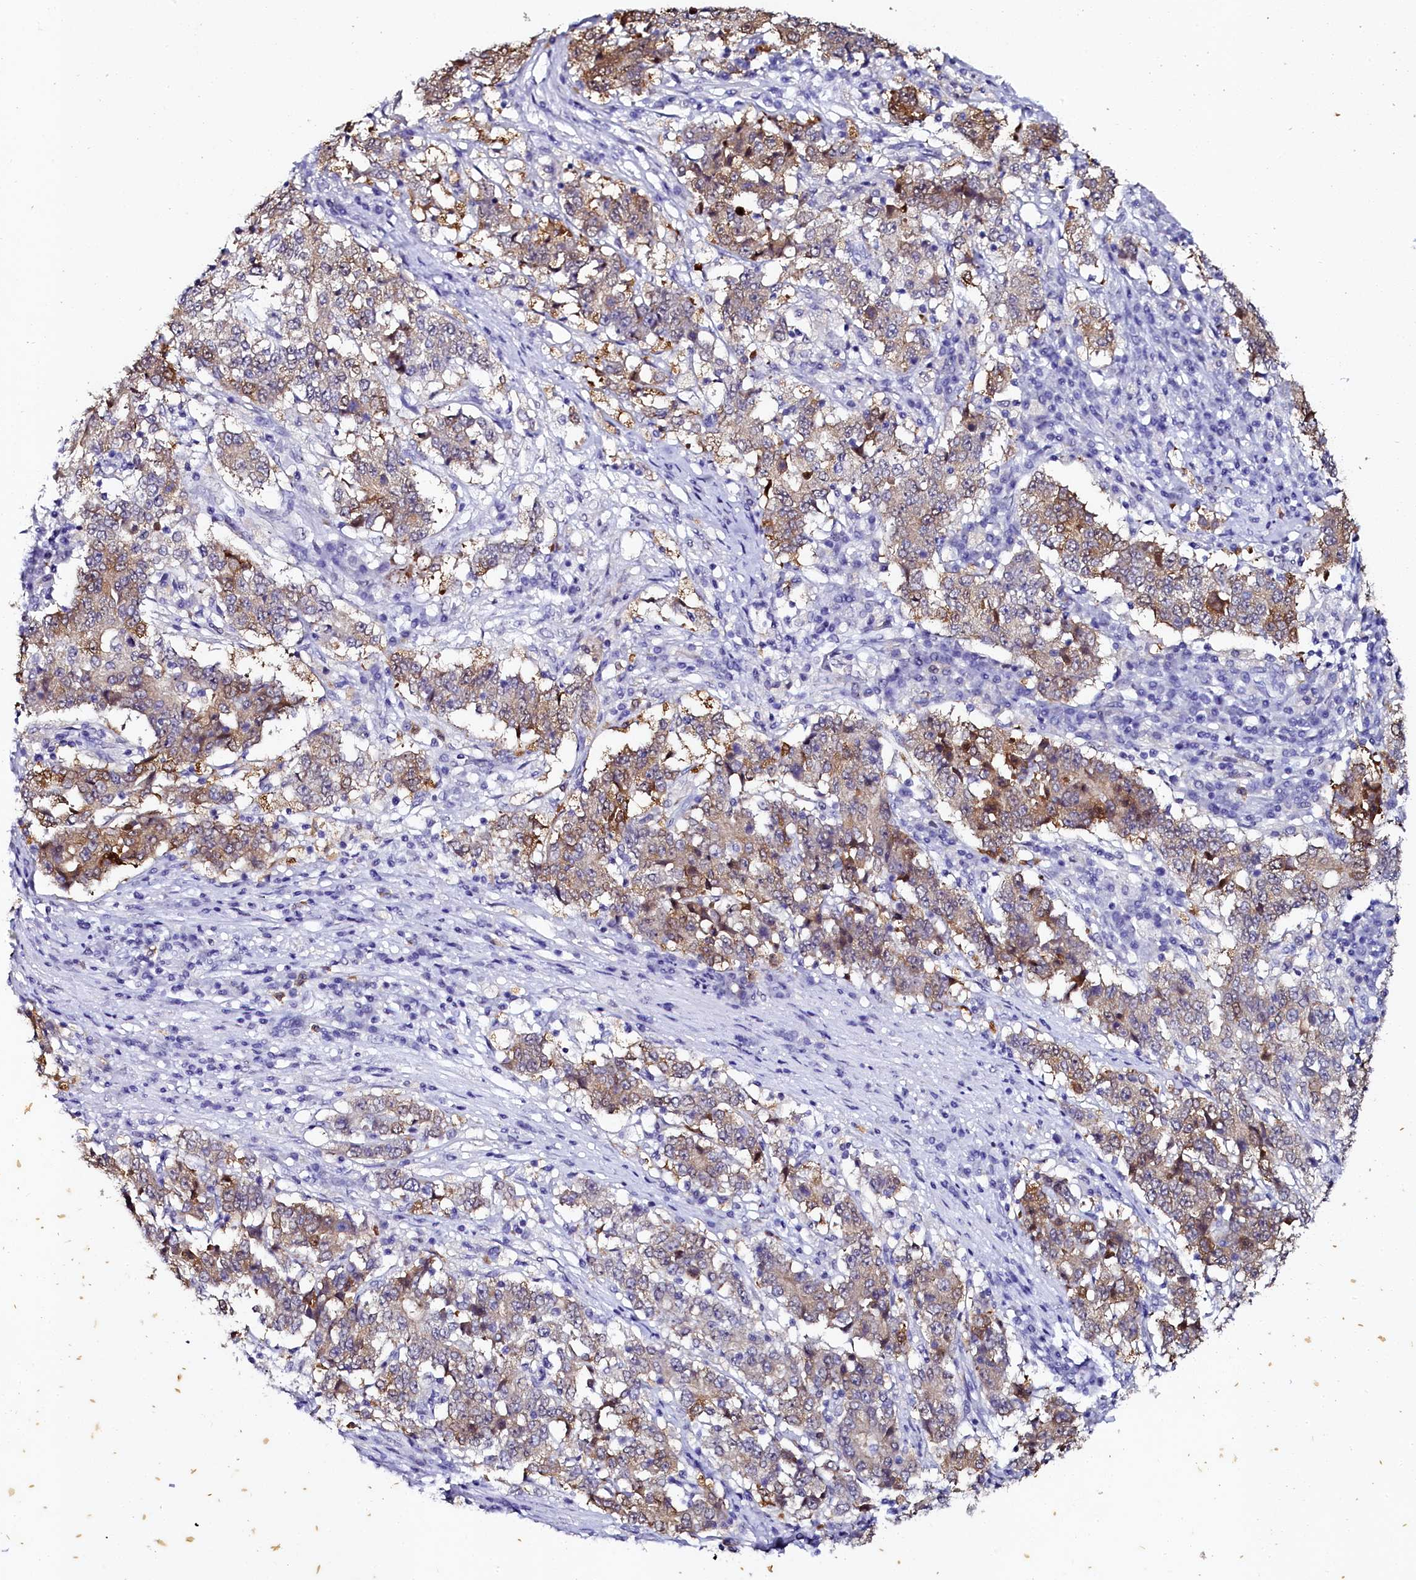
{"staining": {"intensity": "moderate", "quantity": "25%-75%", "location": "cytoplasmic/membranous"}, "tissue": "stomach cancer", "cell_type": "Tumor cells", "image_type": "cancer", "snomed": [{"axis": "morphology", "description": "Adenocarcinoma, NOS"}, {"axis": "topography", "description": "Stomach"}], "caption": "Adenocarcinoma (stomach) was stained to show a protein in brown. There is medium levels of moderate cytoplasmic/membranous staining in approximately 25%-75% of tumor cells.", "gene": "SORD", "patient": {"sex": "male", "age": 59}}